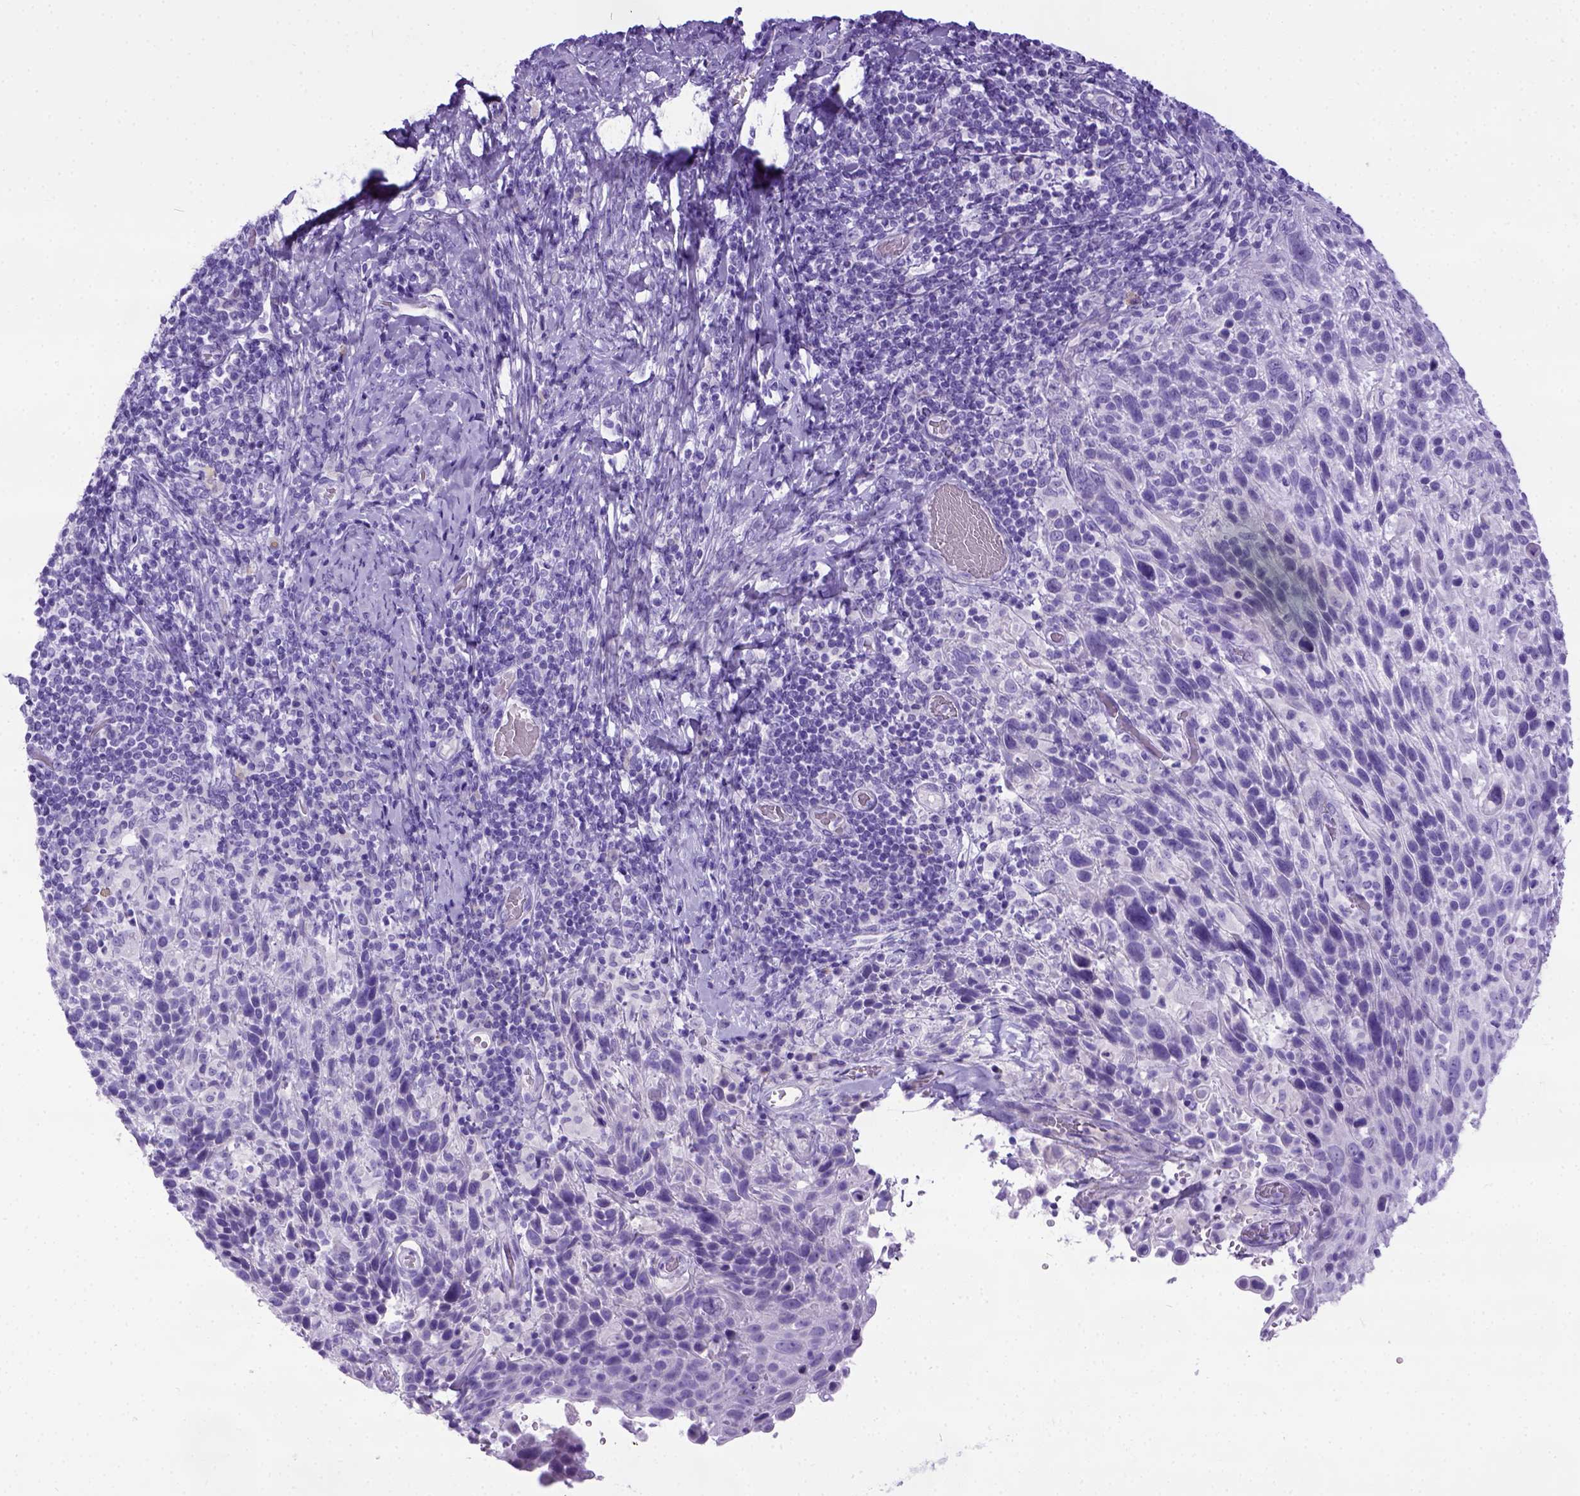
{"staining": {"intensity": "negative", "quantity": "none", "location": "none"}, "tissue": "cervical cancer", "cell_type": "Tumor cells", "image_type": "cancer", "snomed": [{"axis": "morphology", "description": "Squamous cell carcinoma, NOS"}, {"axis": "topography", "description": "Cervix"}], "caption": "A micrograph of squamous cell carcinoma (cervical) stained for a protein demonstrates no brown staining in tumor cells. (Stains: DAB (3,3'-diaminobenzidine) immunohistochemistry with hematoxylin counter stain, Microscopy: brightfield microscopy at high magnification).", "gene": "IGF2", "patient": {"sex": "female", "age": 61}}